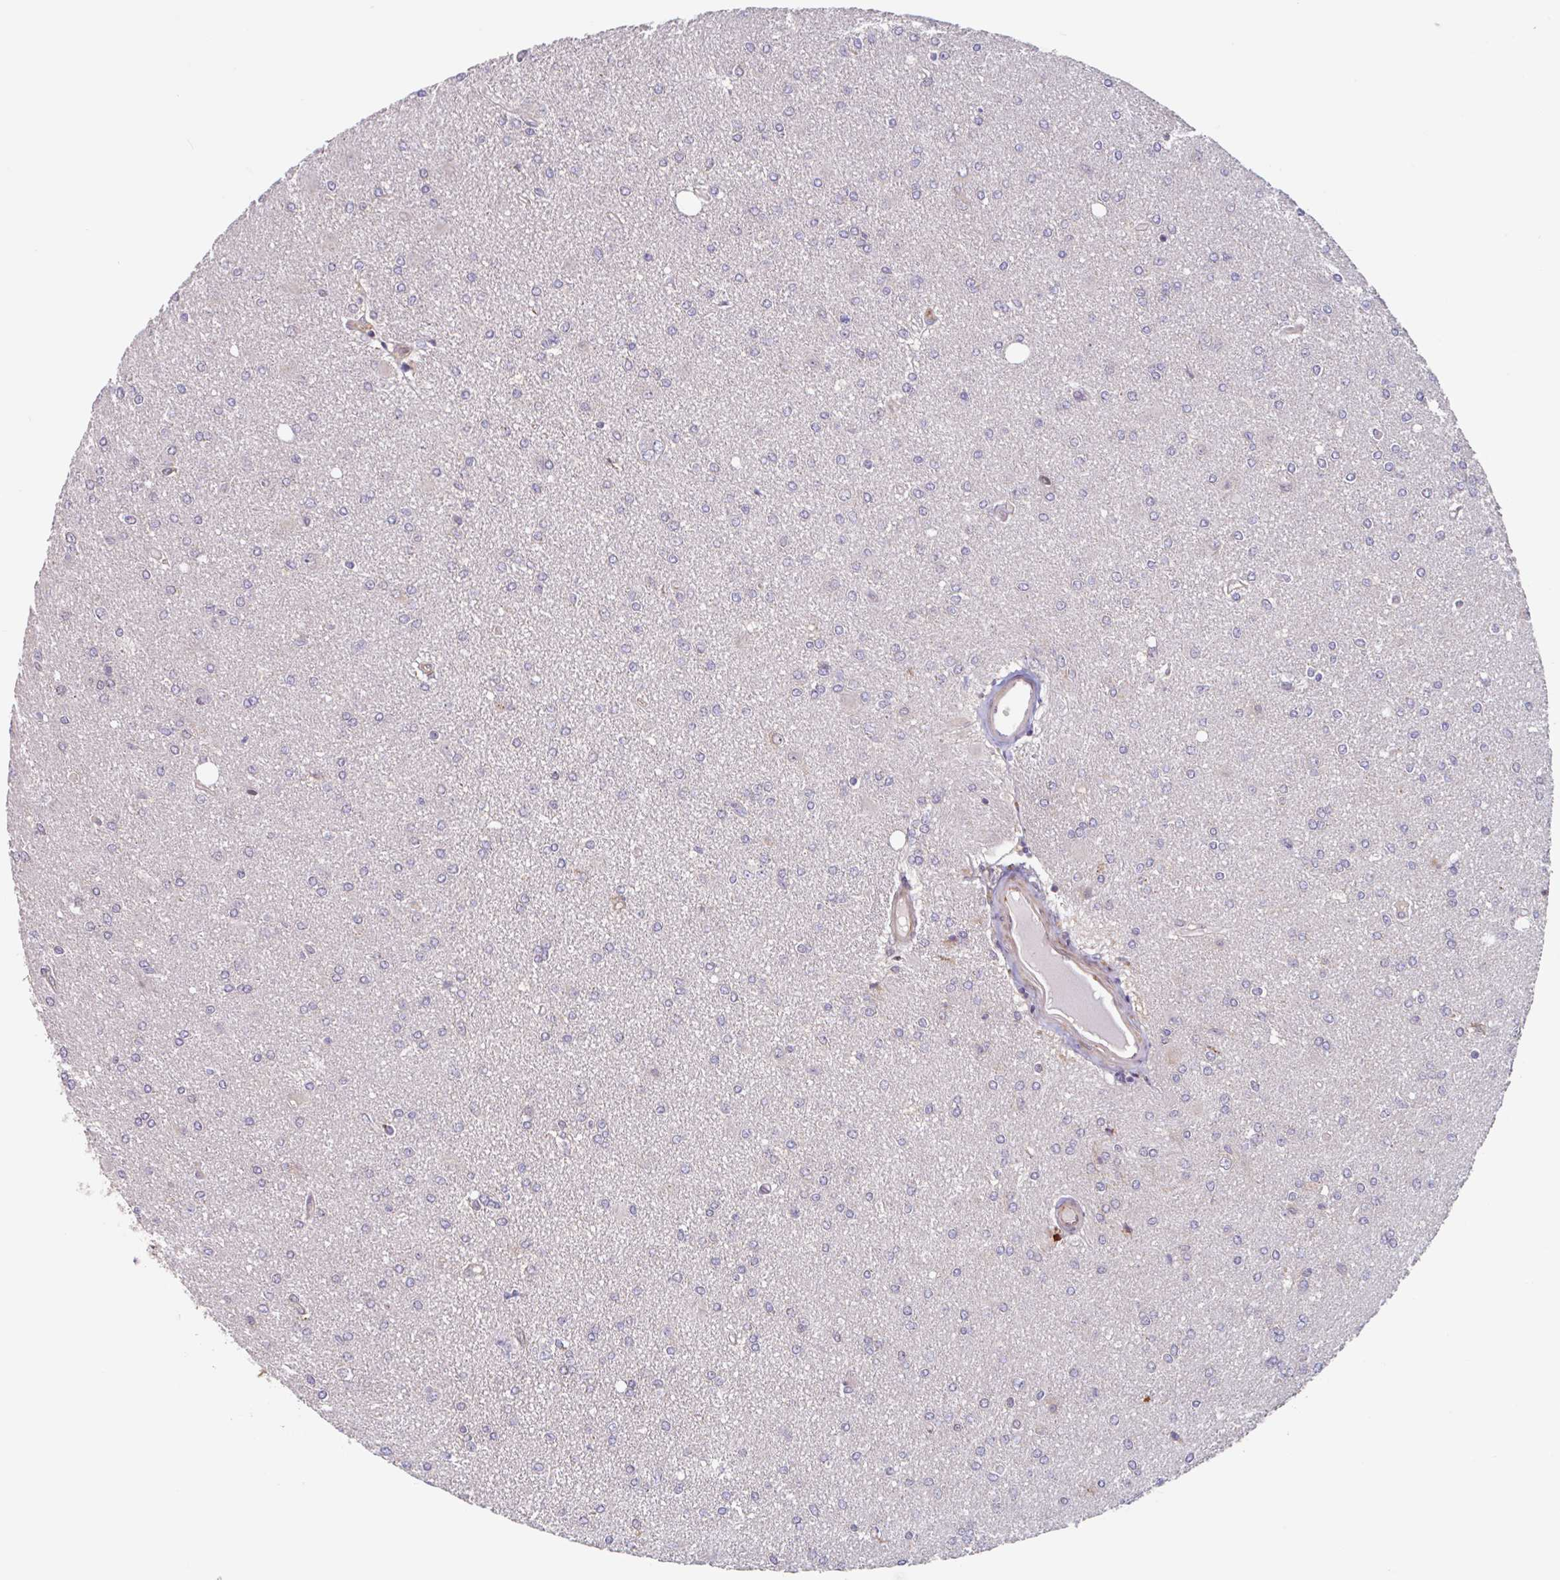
{"staining": {"intensity": "weak", "quantity": "25%-75%", "location": "cytoplasmic/membranous"}, "tissue": "glioma", "cell_type": "Tumor cells", "image_type": "cancer", "snomed": [{"axis": "morphology", "description": "Glioma, malignant, High grade"}, {"axis": "topography", "description": "Brain"}], "caption": "Weak cytoplasmic/membranous positivity is seen in approximately 25%-75% of tumor cells in malignant high-grade glioma. (Stains: DAB in brown, nuclei in blue, Microscopy: brightfield microscopy at high magnification).", "gene": "NUB1", "patient": {"sex": "male", "age": 67}}